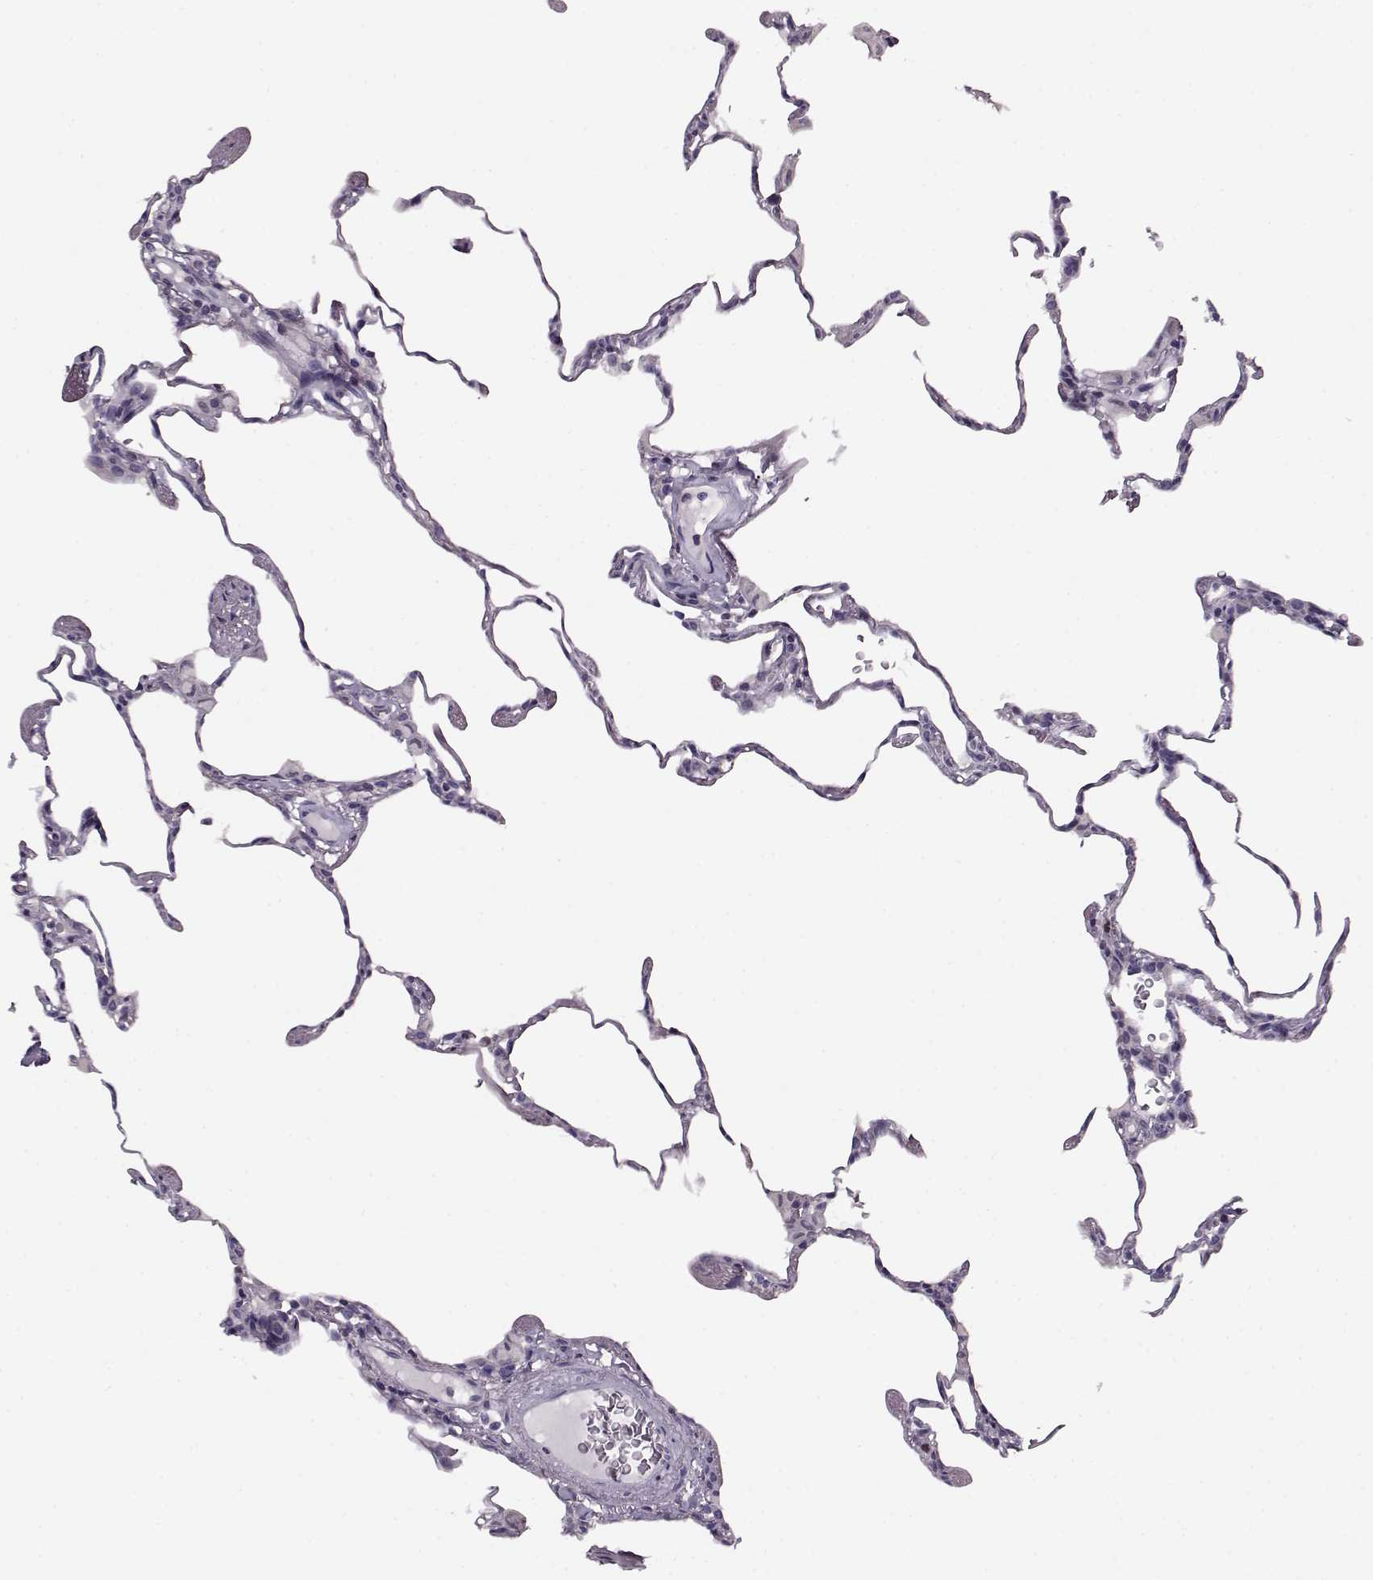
{"staining": {"intensity": "negative", "quantity": "none", "location": "none"}, "tissue": "lung", "cell_type": "Alveolar cells", "image_type": "normal", "snomed": [{"axis": "morphology", "description": "Normal tissue, NOS"}, {"axis": "topography", "description": "Lung"}], "caption": "Immunohistochemistry photomicrograph of unremarkable human lung stained for a protein (brown), which exhibits no expression in alveolar cells.", "gene": "RP1L1", "patient": {"sex": "female", "age": 57}}